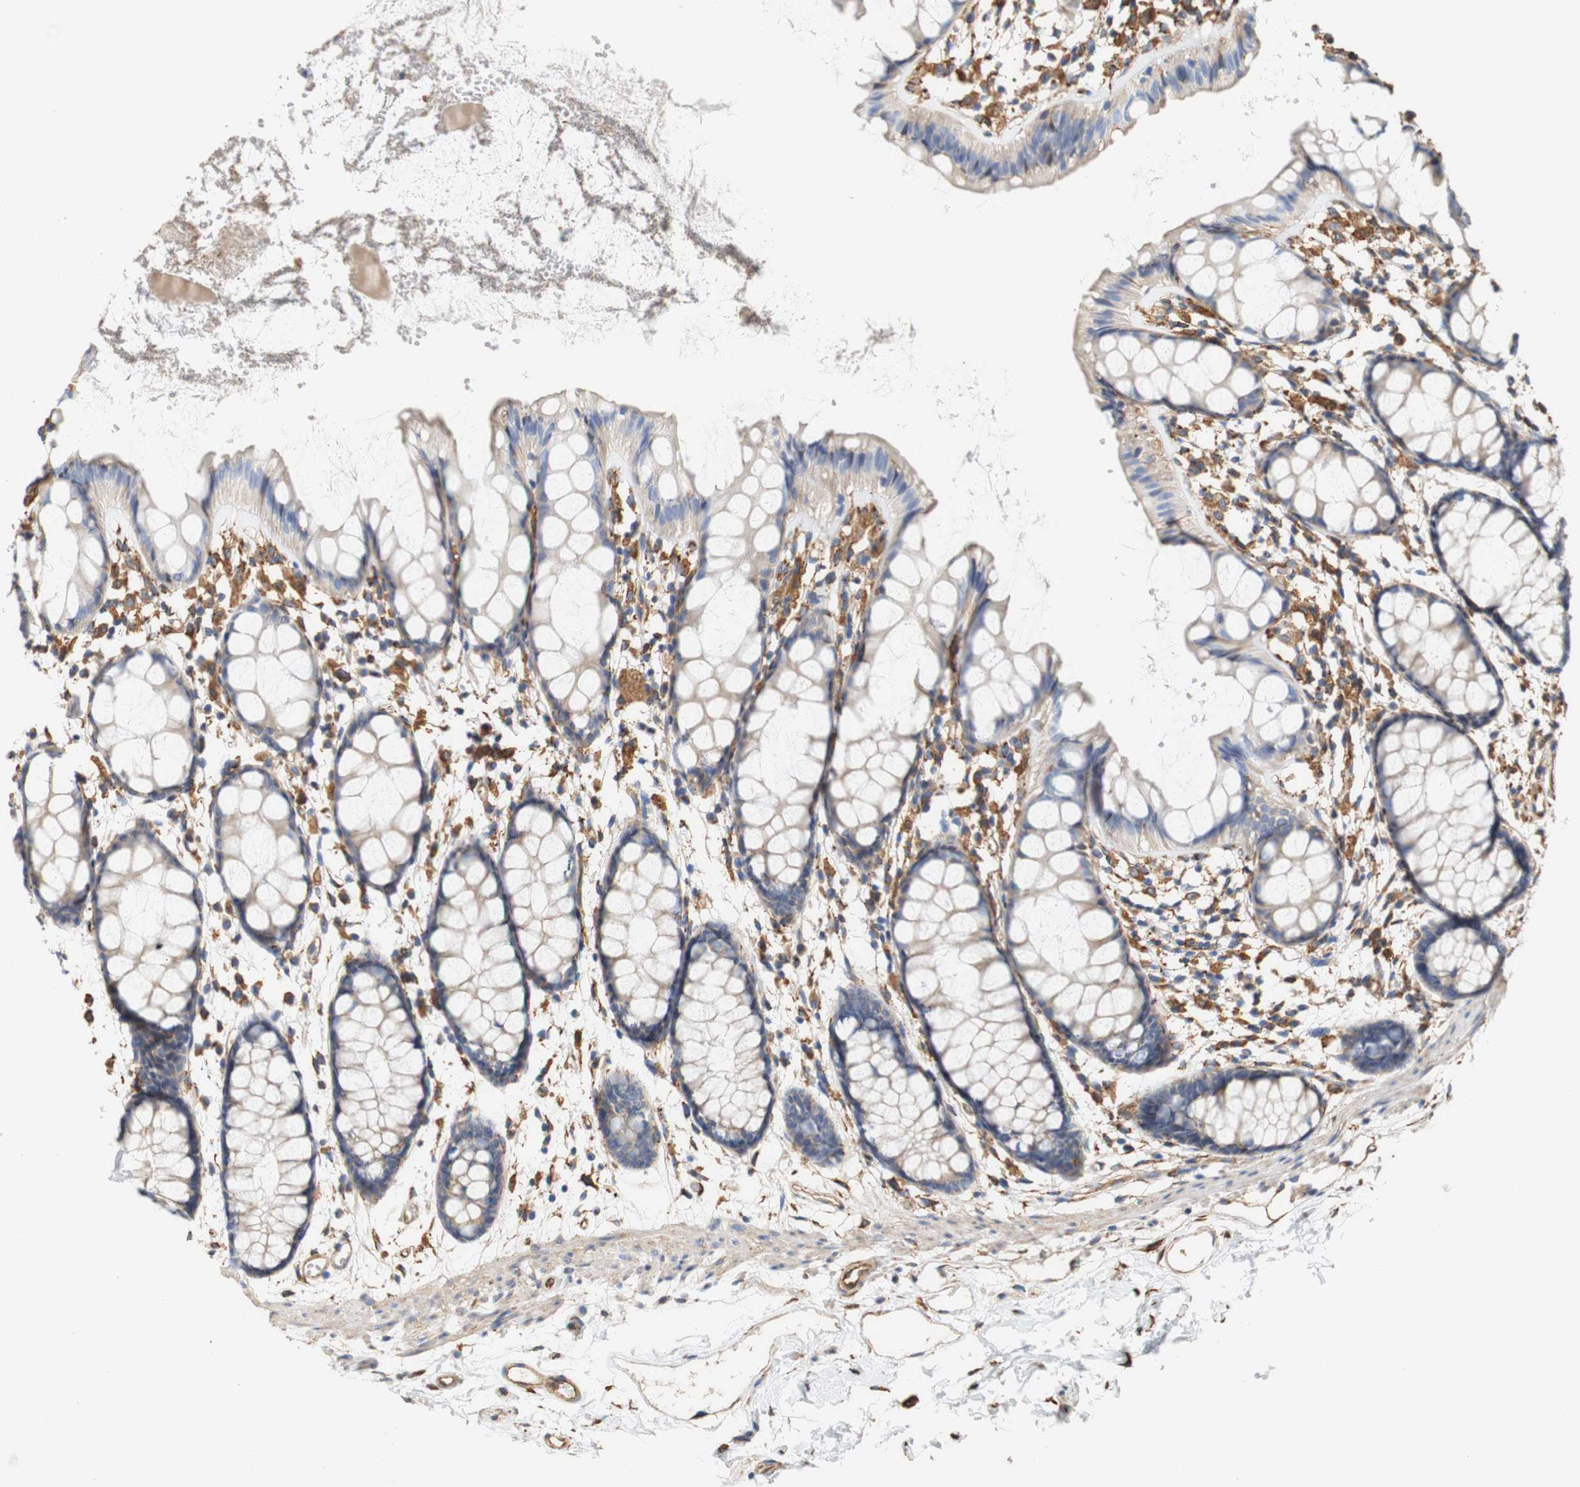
{"staining": {"intensity": "weak", "quantity": "25%-75%", "location": "cytoplasmic/membranous"}, "tissue": "rectum", "cell_type": "Glandular cells", "image_type": "normal", "snomed": [{"axis": "morphology", "description": "Normal tissue, NOS"}, {"axis": "topography", "description": "Rectum"}], "caption": "High-magnification brightfield microscopy of unremarkable rectum stained with DAB (3,3'-diaminobenzidine) (brown) and counterstained with hematoxylin (blue). glandular cells exhibit weak cytoplasmic/membranous positivity is appreciated in about25%-75% of cells. The staining was performed using DAB (3,3'-diaminobenzidine) to visualize the protein expression in brown, while the nuclei were stained in blue with hematoxylin (Magnification: 20x).", "gene": "EIF2AK4", "patient": {"sex": "female", "age": 66}}